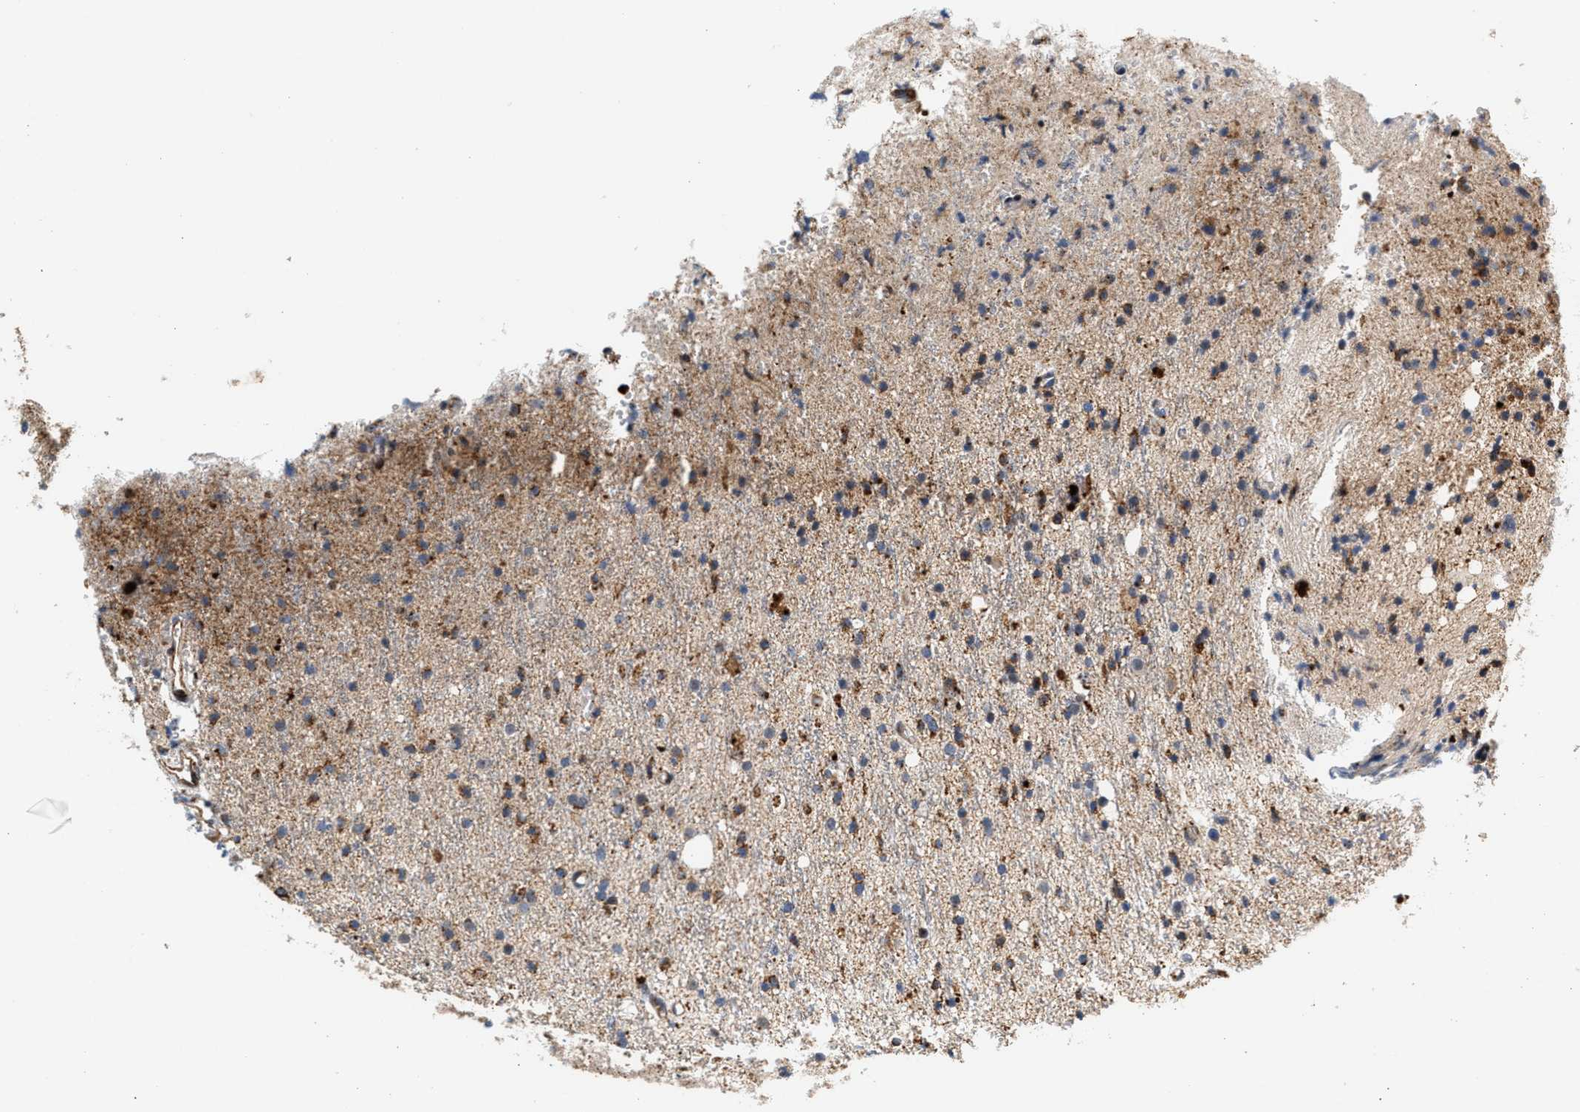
{"staining": {"intensity": "moderate", "quantity": ">75%", "location": "cytoplasmic/membranous"}, "tissue": "glioma", "cell_type": "Tumor cells", "image_type": "cancer", "snomed": [{"axis": "morphology", "description": "Glioma, malignant, High grade"}, {"axis": "topography", "description": "Brain"}], "caption": "IHC (DAB) staining of glioma exhibits moderate cytoplasmic/membranous protein staining in approximately >75% of tumor cells.", "gene": "SGK1", "patient": {"sex": "male", "age": 47}}